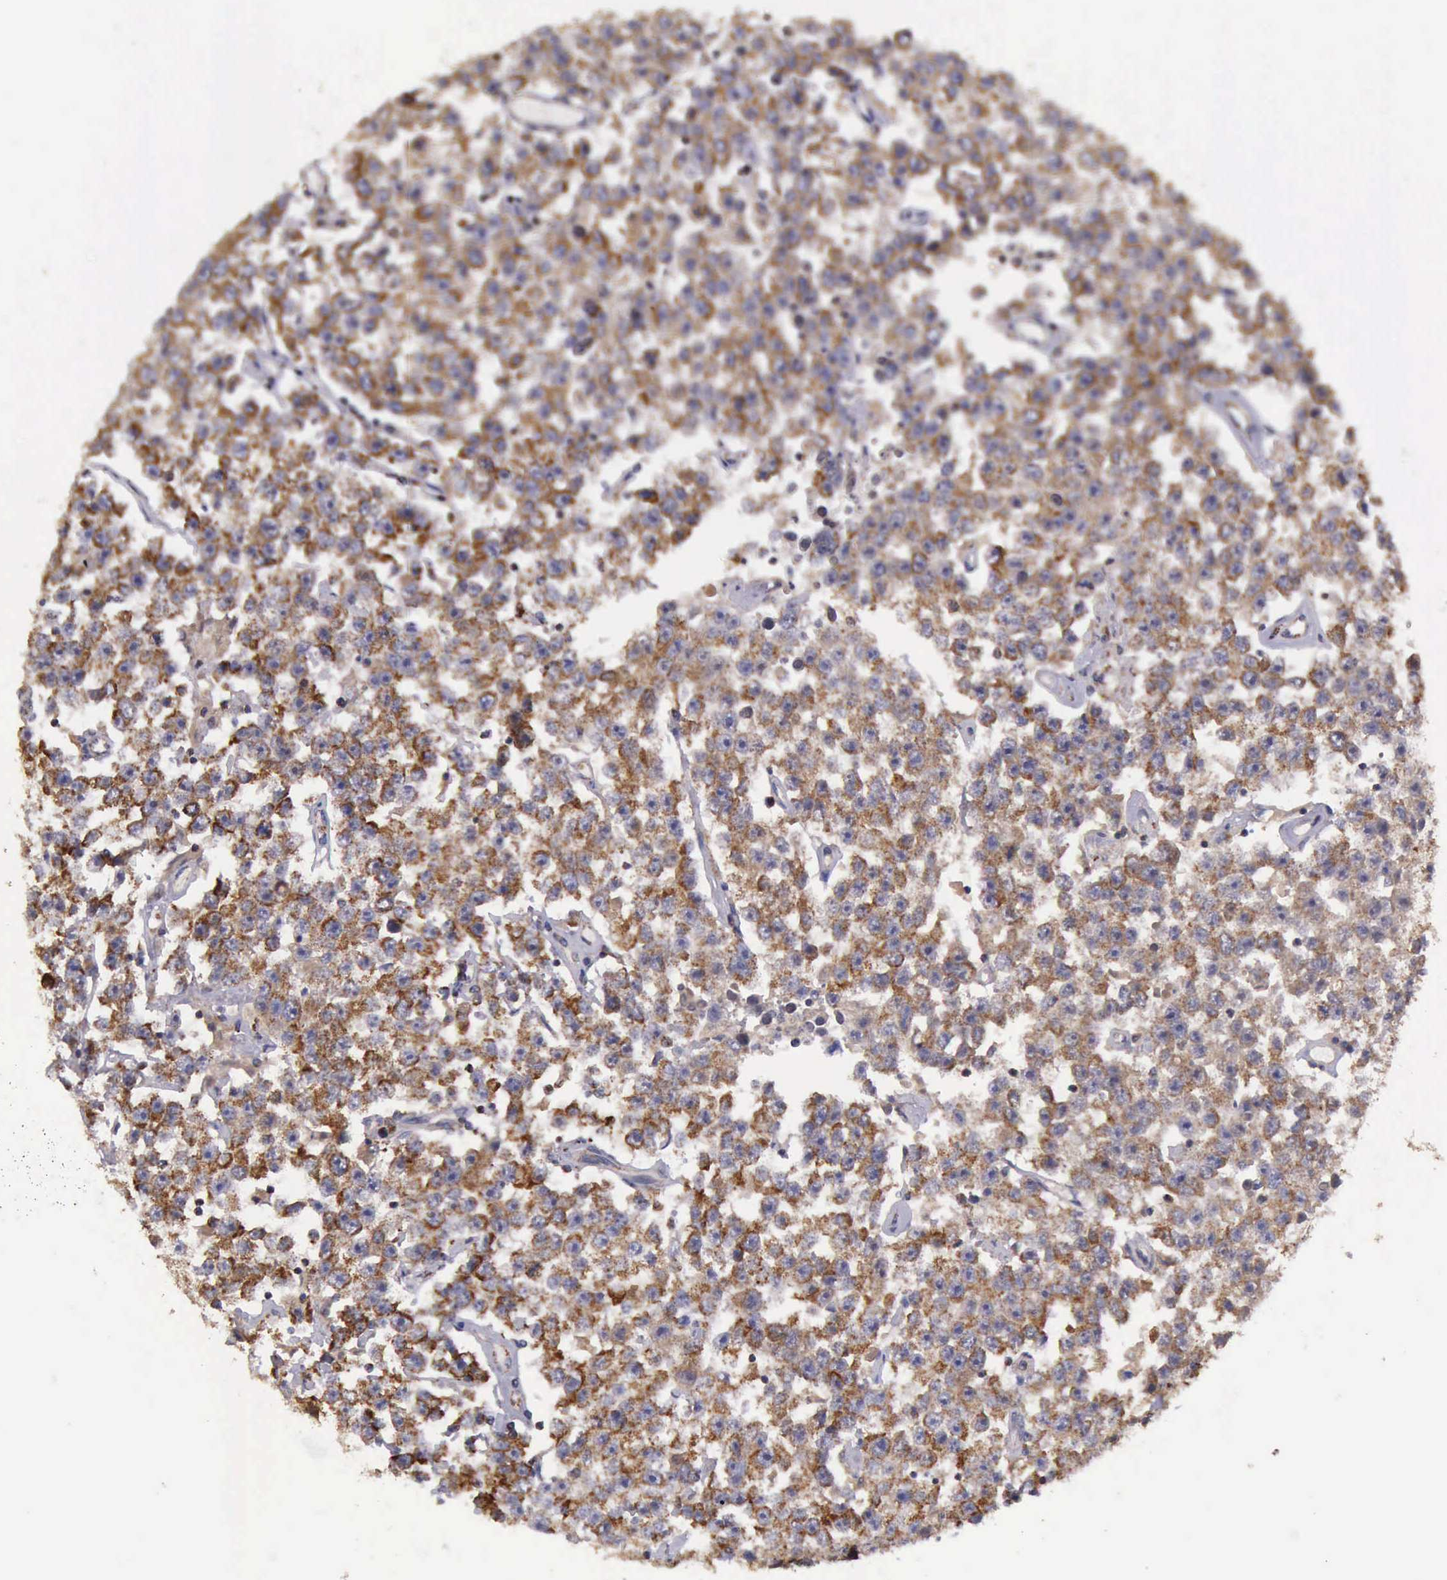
{"staining": {"intensity": "moderate", "quantity": ">75%", "location": "cytoplasmic/membranous"}, "tissue": "testis cancer", "cell_type": "Tumor cells", "image_type": "cancer", "snomed": [{"axis": "morphology", "description": "Seminoma, NOS"}, {"axis": "topography", "description": "Testis"}], "caption": "Testis cancer (seminoma) was stained to show a protein in brown. There is medium levels of moderate cytoplasmic/membranous staining in approximately >75% of tumor cells.", "gene": "TXN2", "patient": {"sex": "male", "age": 52}}